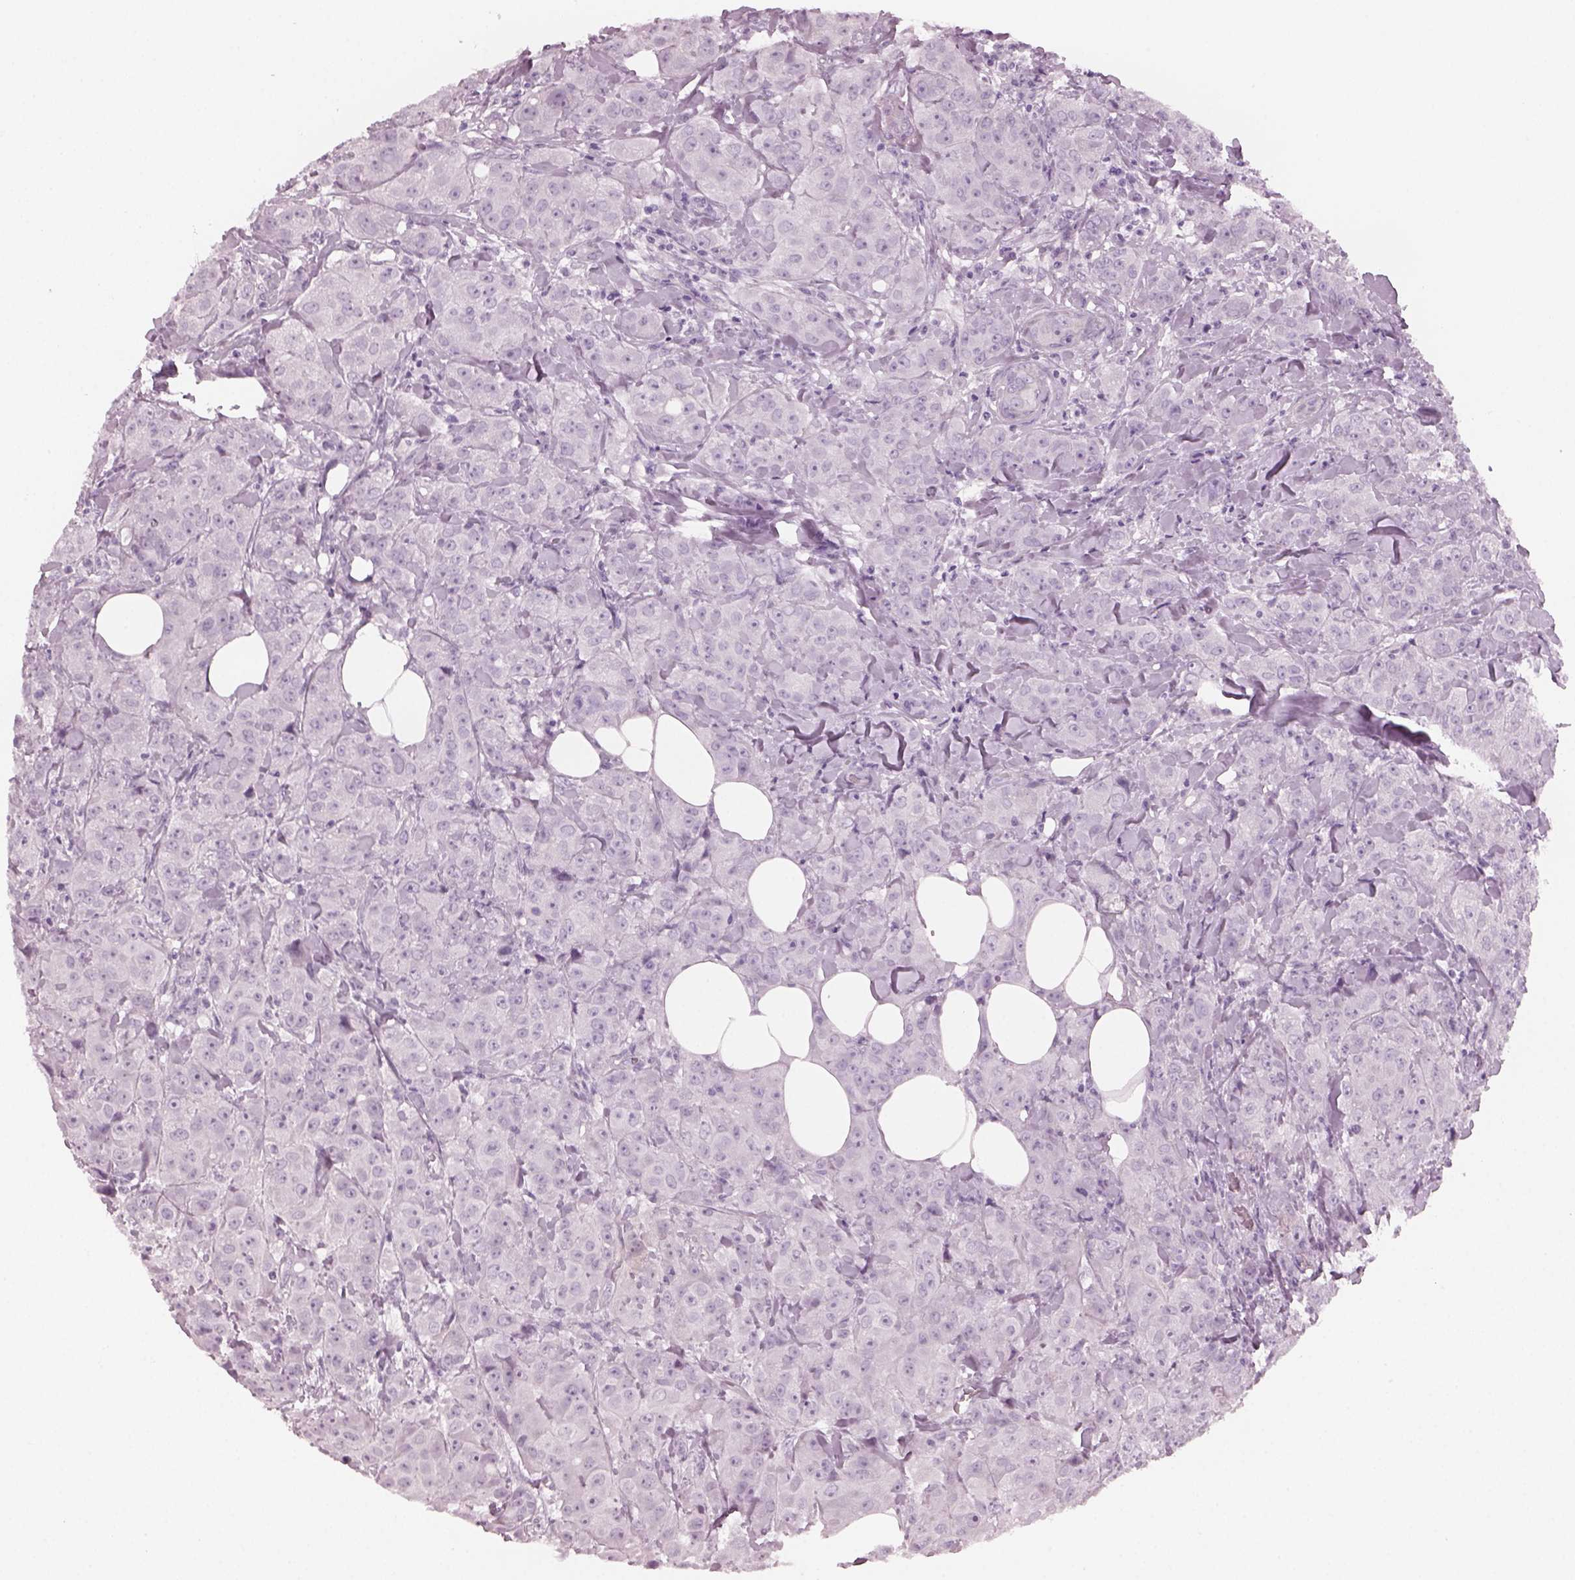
{"staining": {"intensity": "negative", "quantity": "none", "location": "none"}, "tissue": "breast cancer", "cell_type": "Tumor cells", "image_type": "cancer", "snomed": [{"axis": "morphology", "description": "Duct carcinoma"}, {"axis": "topography", "description": "Breast"}], "caption": "Image shows no protein positivity in tumor cells of breast infiltrating ductal carcinoma tissue.", "gene": "PDC", "patient": {"sex": "female", "age": 43}}